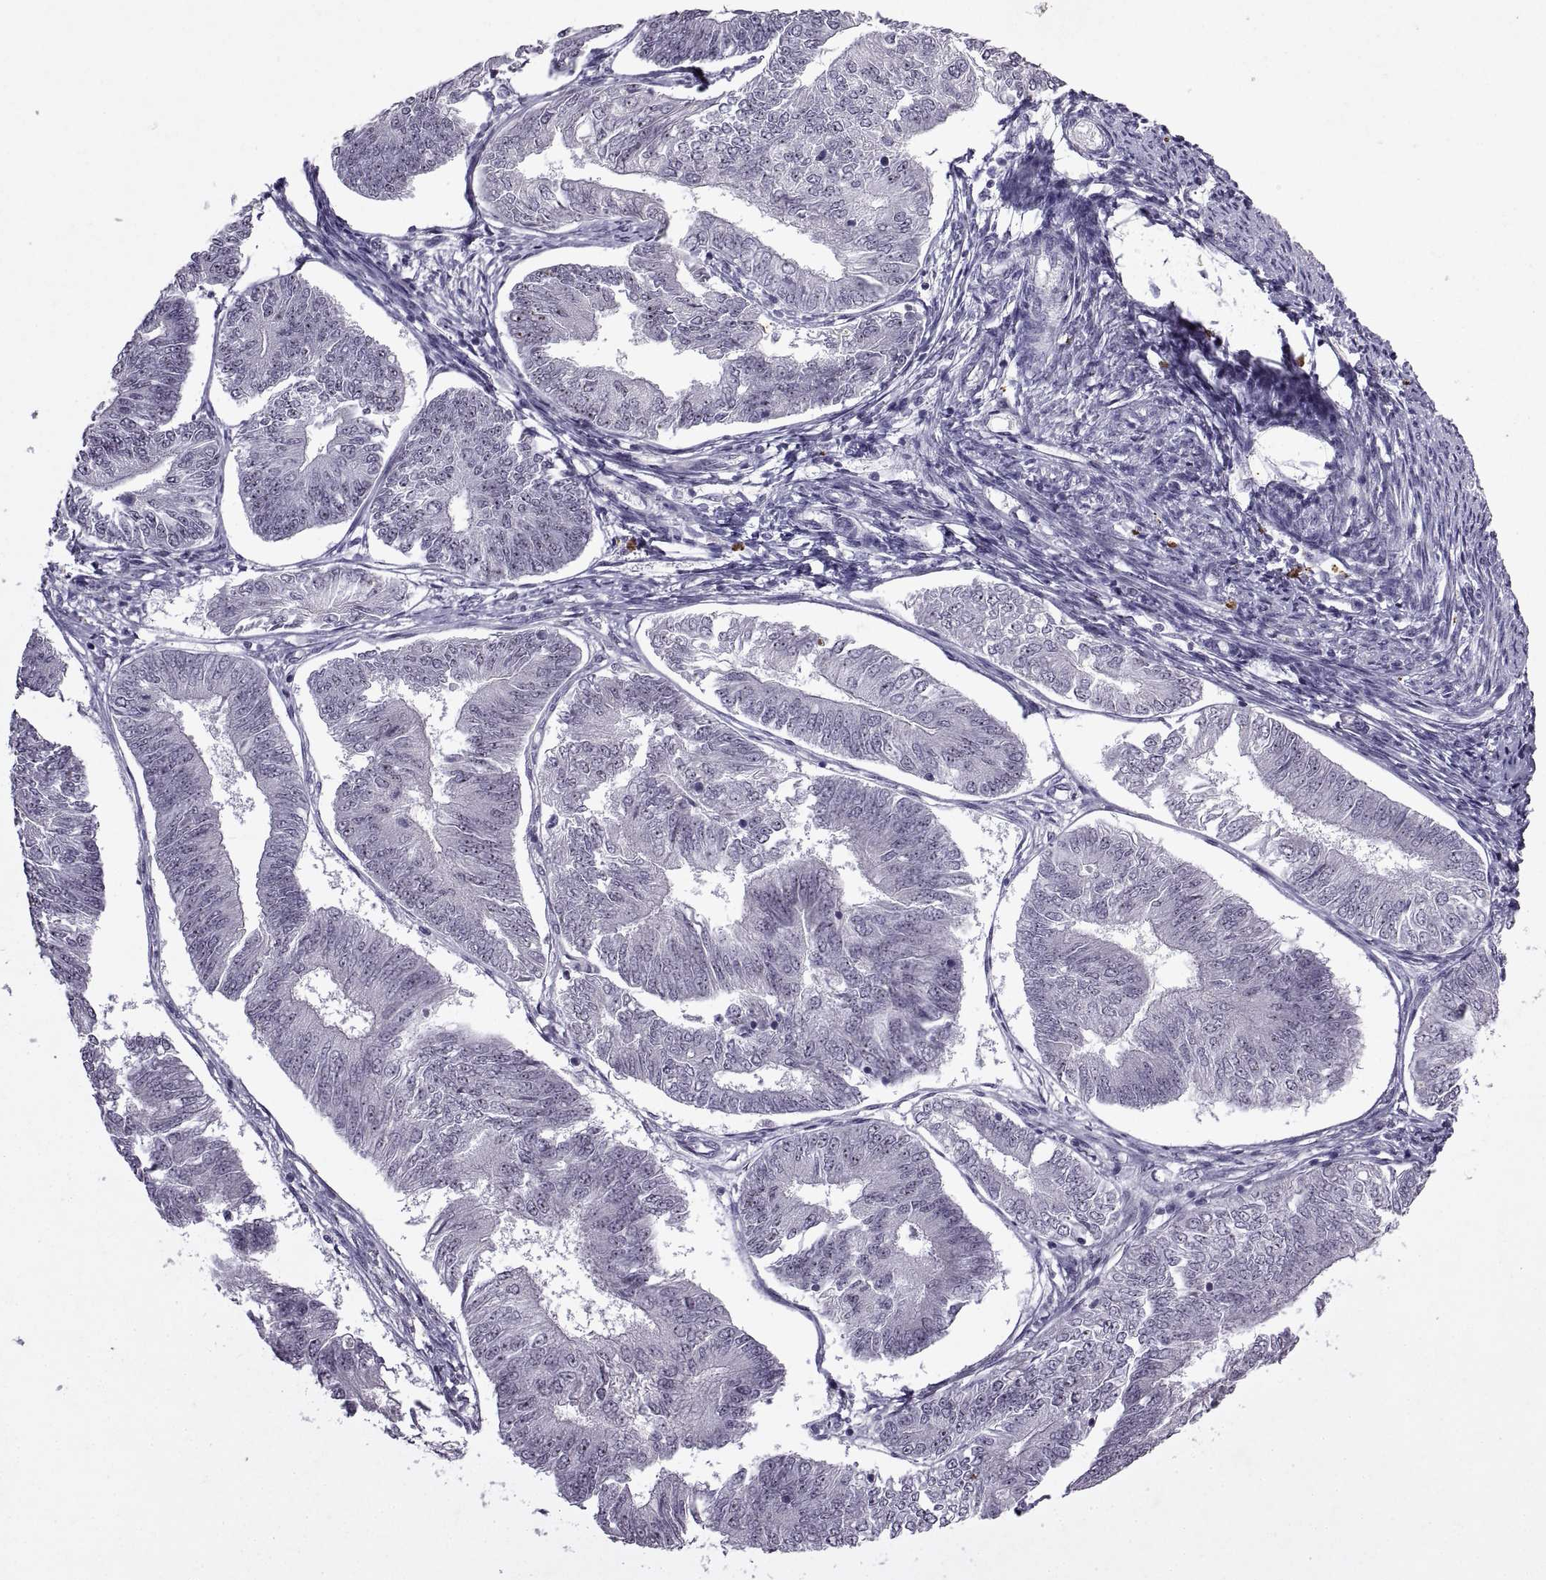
{"staining": {"intensity": "moderate", "quantity": "<25%", "location": "nuclear"}, "tissue": "endometrial cancer", "cell_type": "Tumor cells", "image_type": "cancer", "snomed": [{"axis": "morphology", "description": "Adenocarcinoma, NOS"}, {"axis": "topography", "description": "Endometrium"}], "caption": "A brown stain shows moderate nuclear expression of a protein in human adenocarcinoma (endometrial) tumor cells.", "gene": "SINHCAF", "patient": {"sex": "female", "age": 58}}